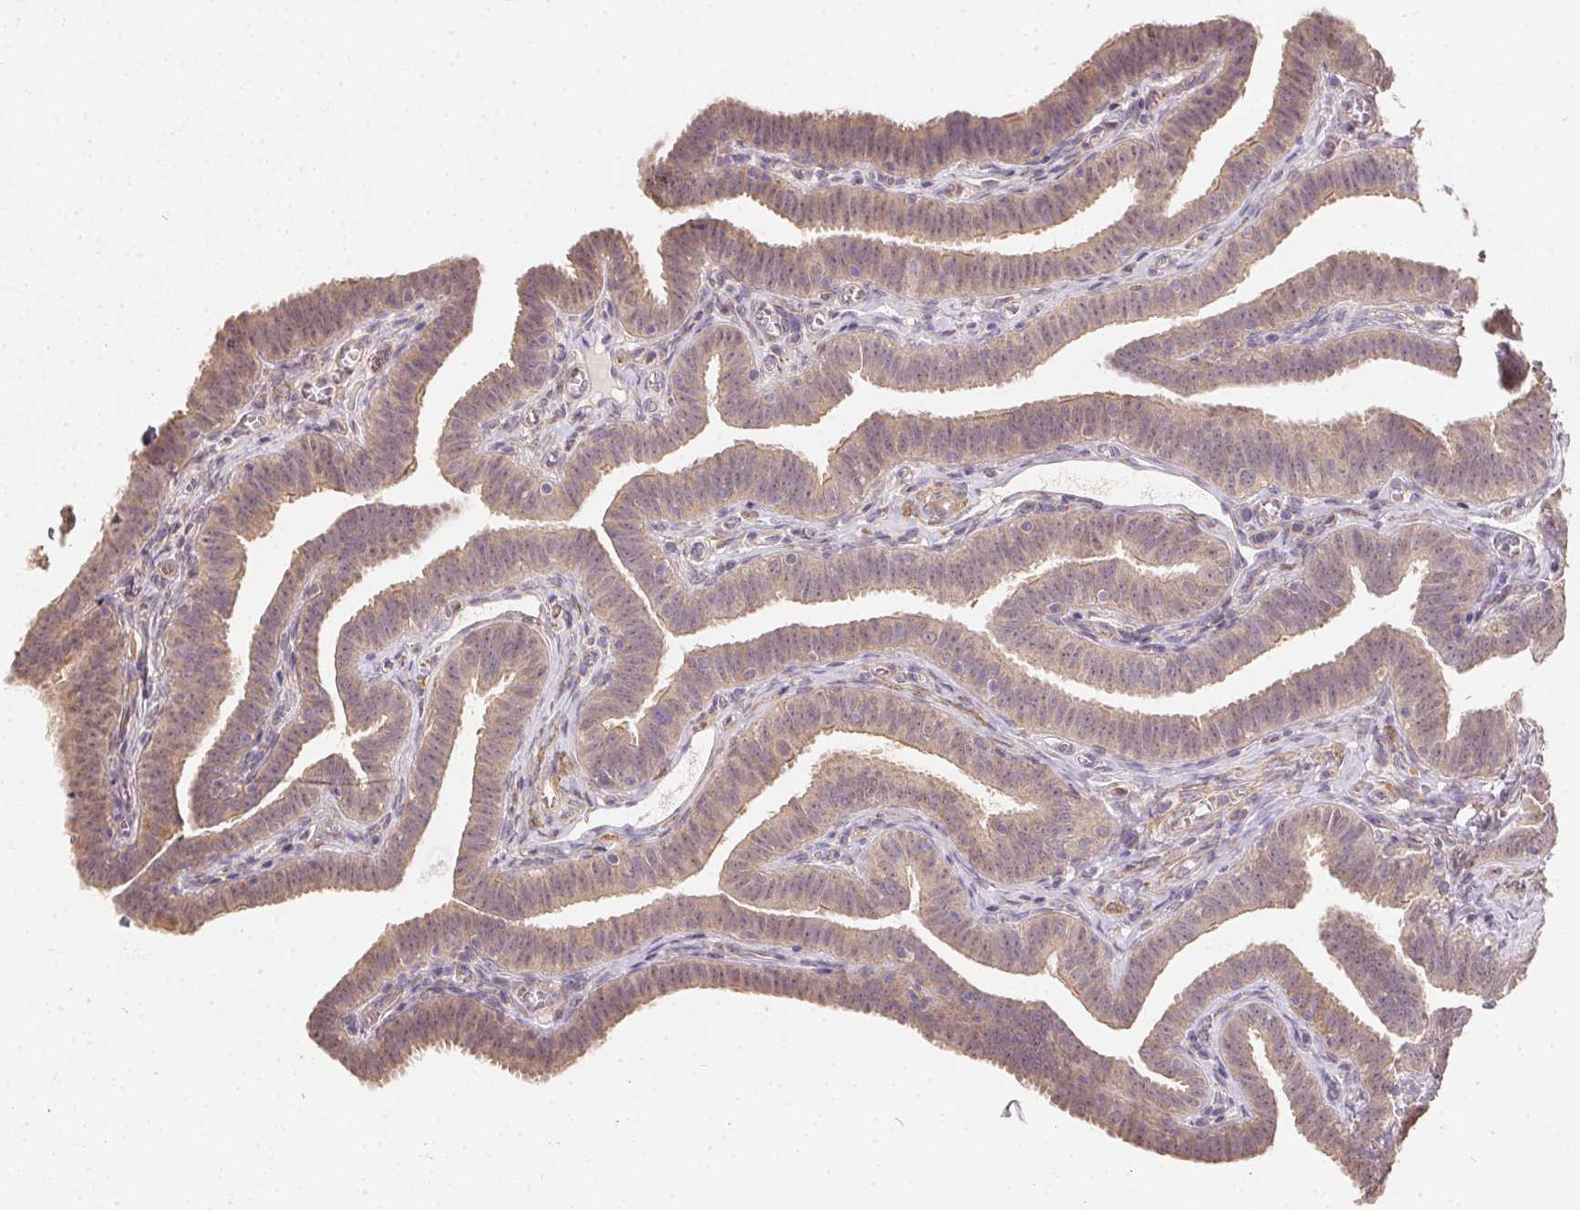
{"staining": {"intensity": "weak", "quantity": ">75%", "location": "cytoplasmic/membranous"}, "tissue": "fallopian tube", "cell_type": "Glandular cells", "image_type": "normal", "snomed": [{"axis": "morphology", "description": "Normal tissue, NOS"}, {"axis": "topography", "description": "Fallopian tube"}], "caption": "IHC (DAB (3,3'-diaminobenzidine)) staining of normal fallopian tube displays weak cytoplasmic/membranous protein positivity in approximately >75% of glandular cells.", "gene": "REV3L", "patient": {"sex": "female", "age": 25}}